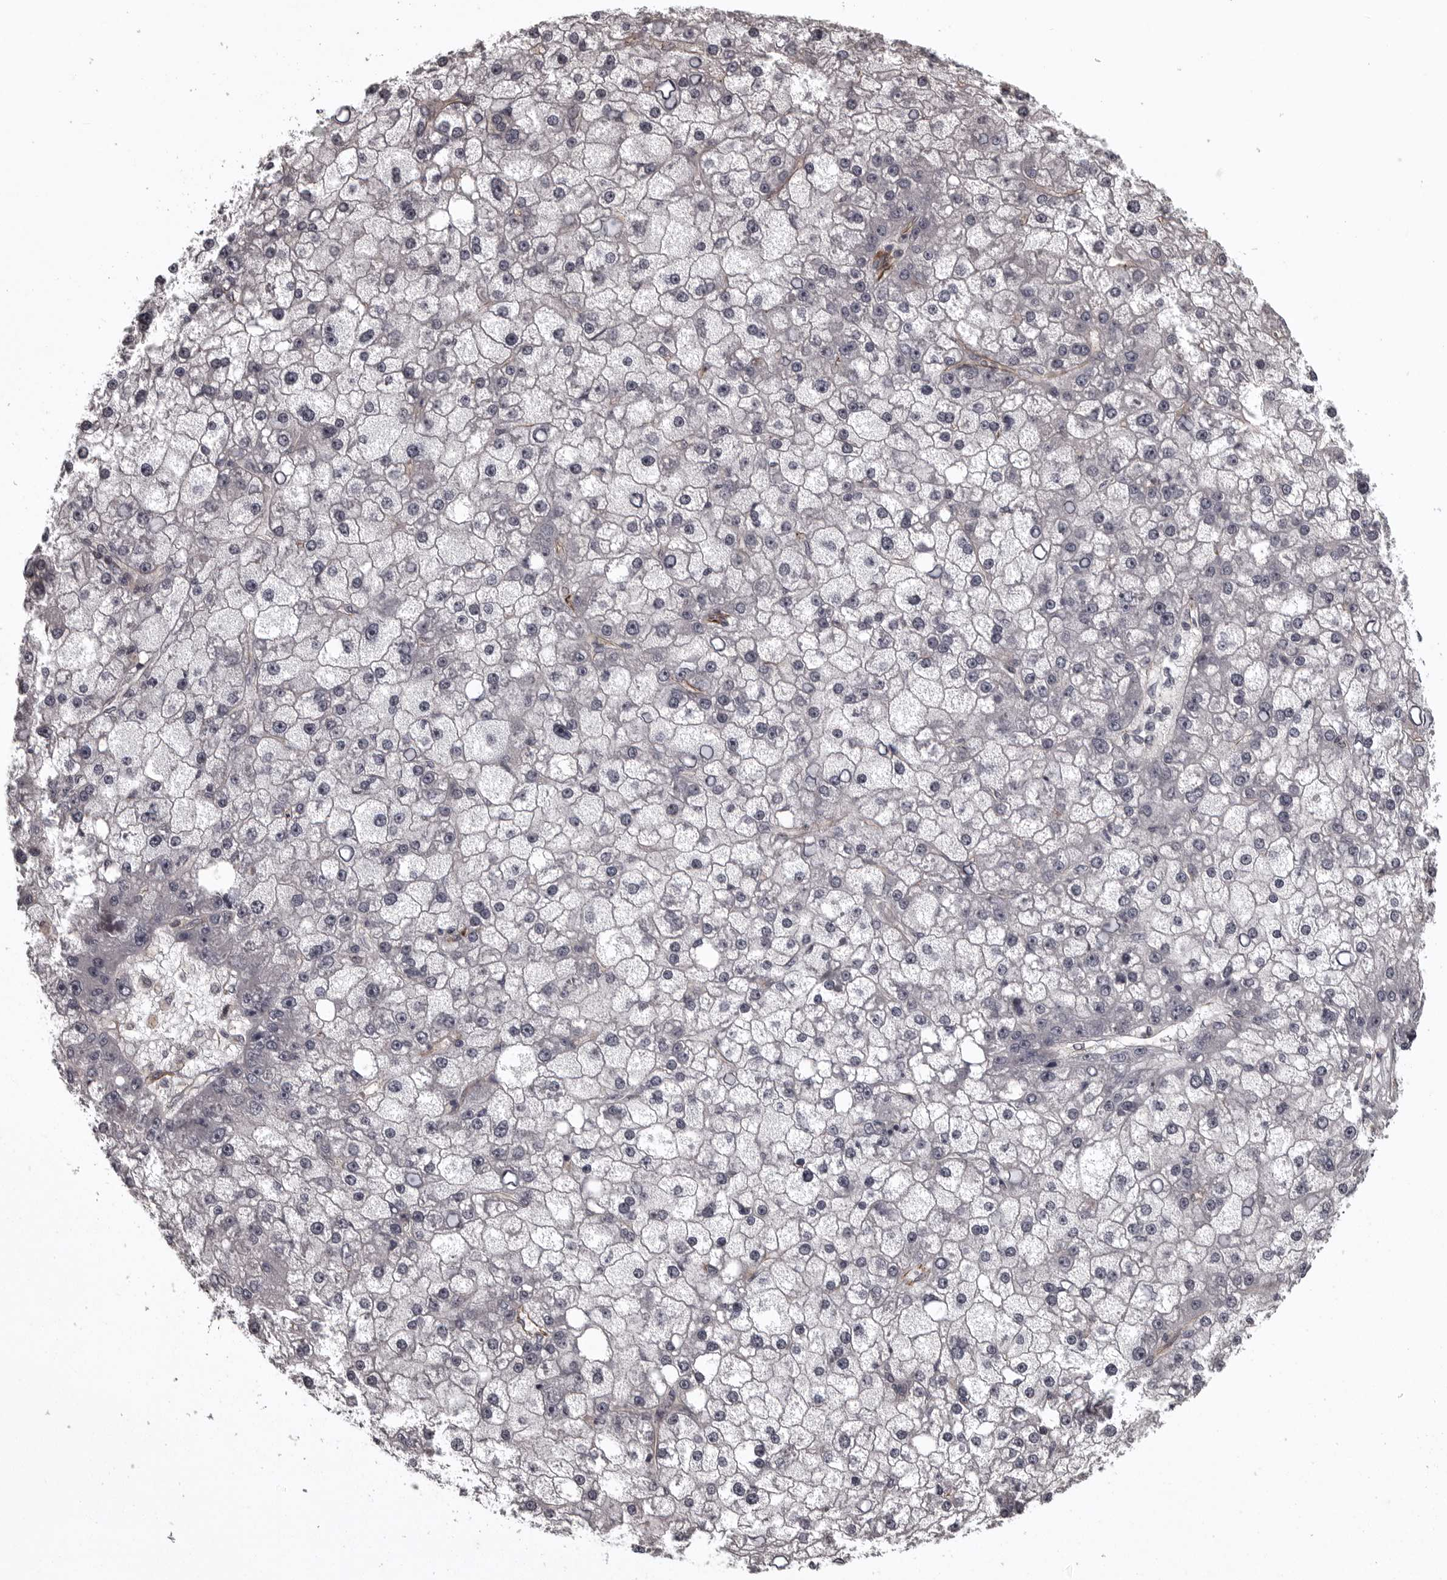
{"staining": {"intensity": "negative", "quantity": "none", "location": "none"}, "tissue": "liver cancer", "cell_type": "Tumor cells", "image_type": "cancer", "snomed": [{"axis": "morphology", "description": "Carcinoma, Hepatocellular, NOS"}, {"axis": "topography", "description": "Liver"}], "caption": "Liver hepatocellular carcinoma stained for a protein using immunohistochemistry (IHC) shows no expression tumor cells.", "gene": "FAAP100", "patient": {"sex": "male", "age": 67}}